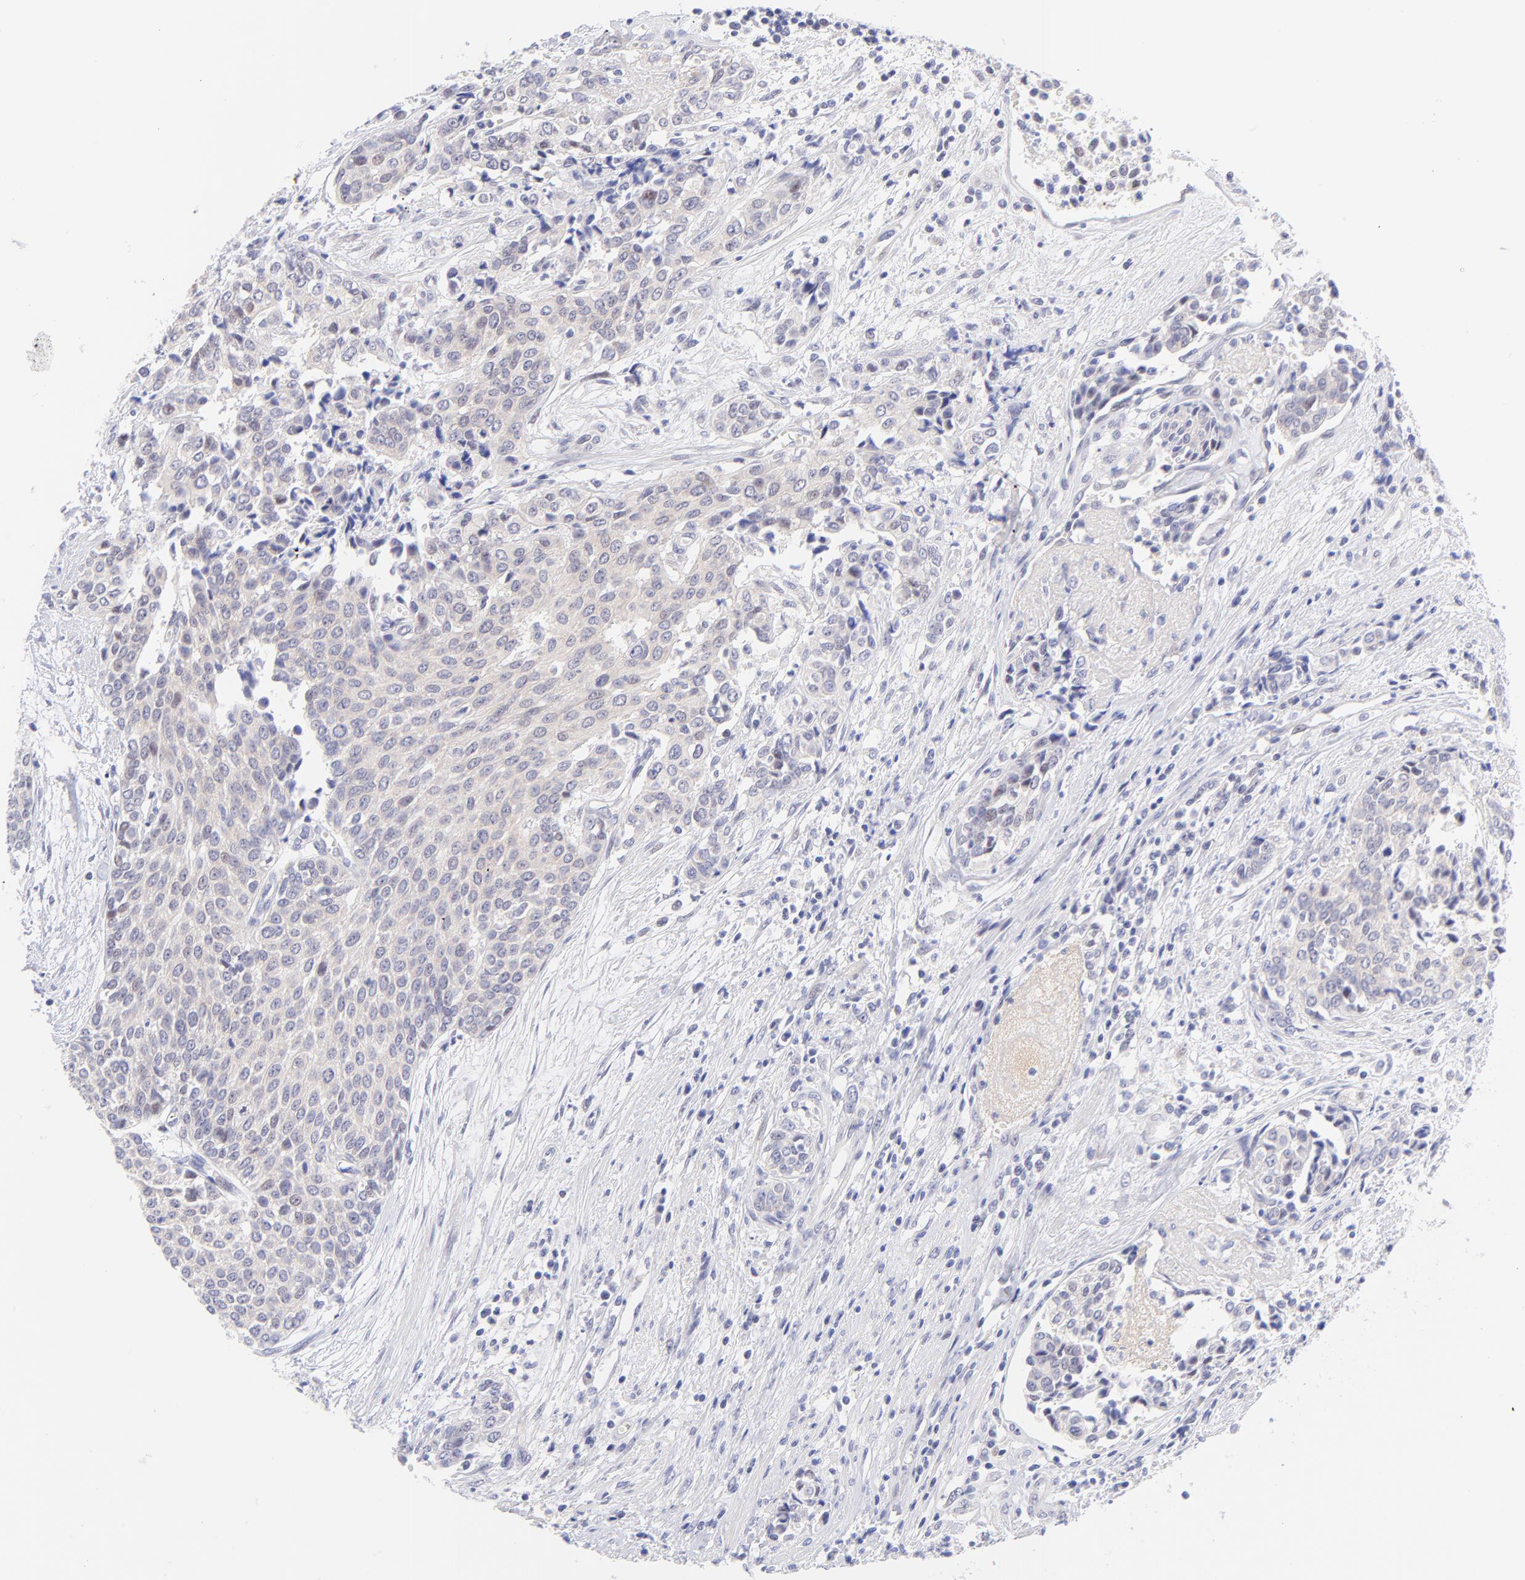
{"staining": {"intensity": "weak", "quantity": ">75%", "location": "cytoplasmic/membranous"}, "tissue": "urothelial cancer", "cell_type": "Tumor cells", "image_type": "cancer", "snomed": [{"axis": "morphology", "description": "Urothelial carcinoma, Low grade"}, {"axis": "topography", "description": "Urinary bladder"}], "caption": "Immunohistochemical staining of low-grade urothelial carcinoma reveals low levels of weak cytoplasmic/membranous expression in approximately >75% of tumor cells.", "gene": "PBDC1", "patient": {"sex": "female", "age": 73}}